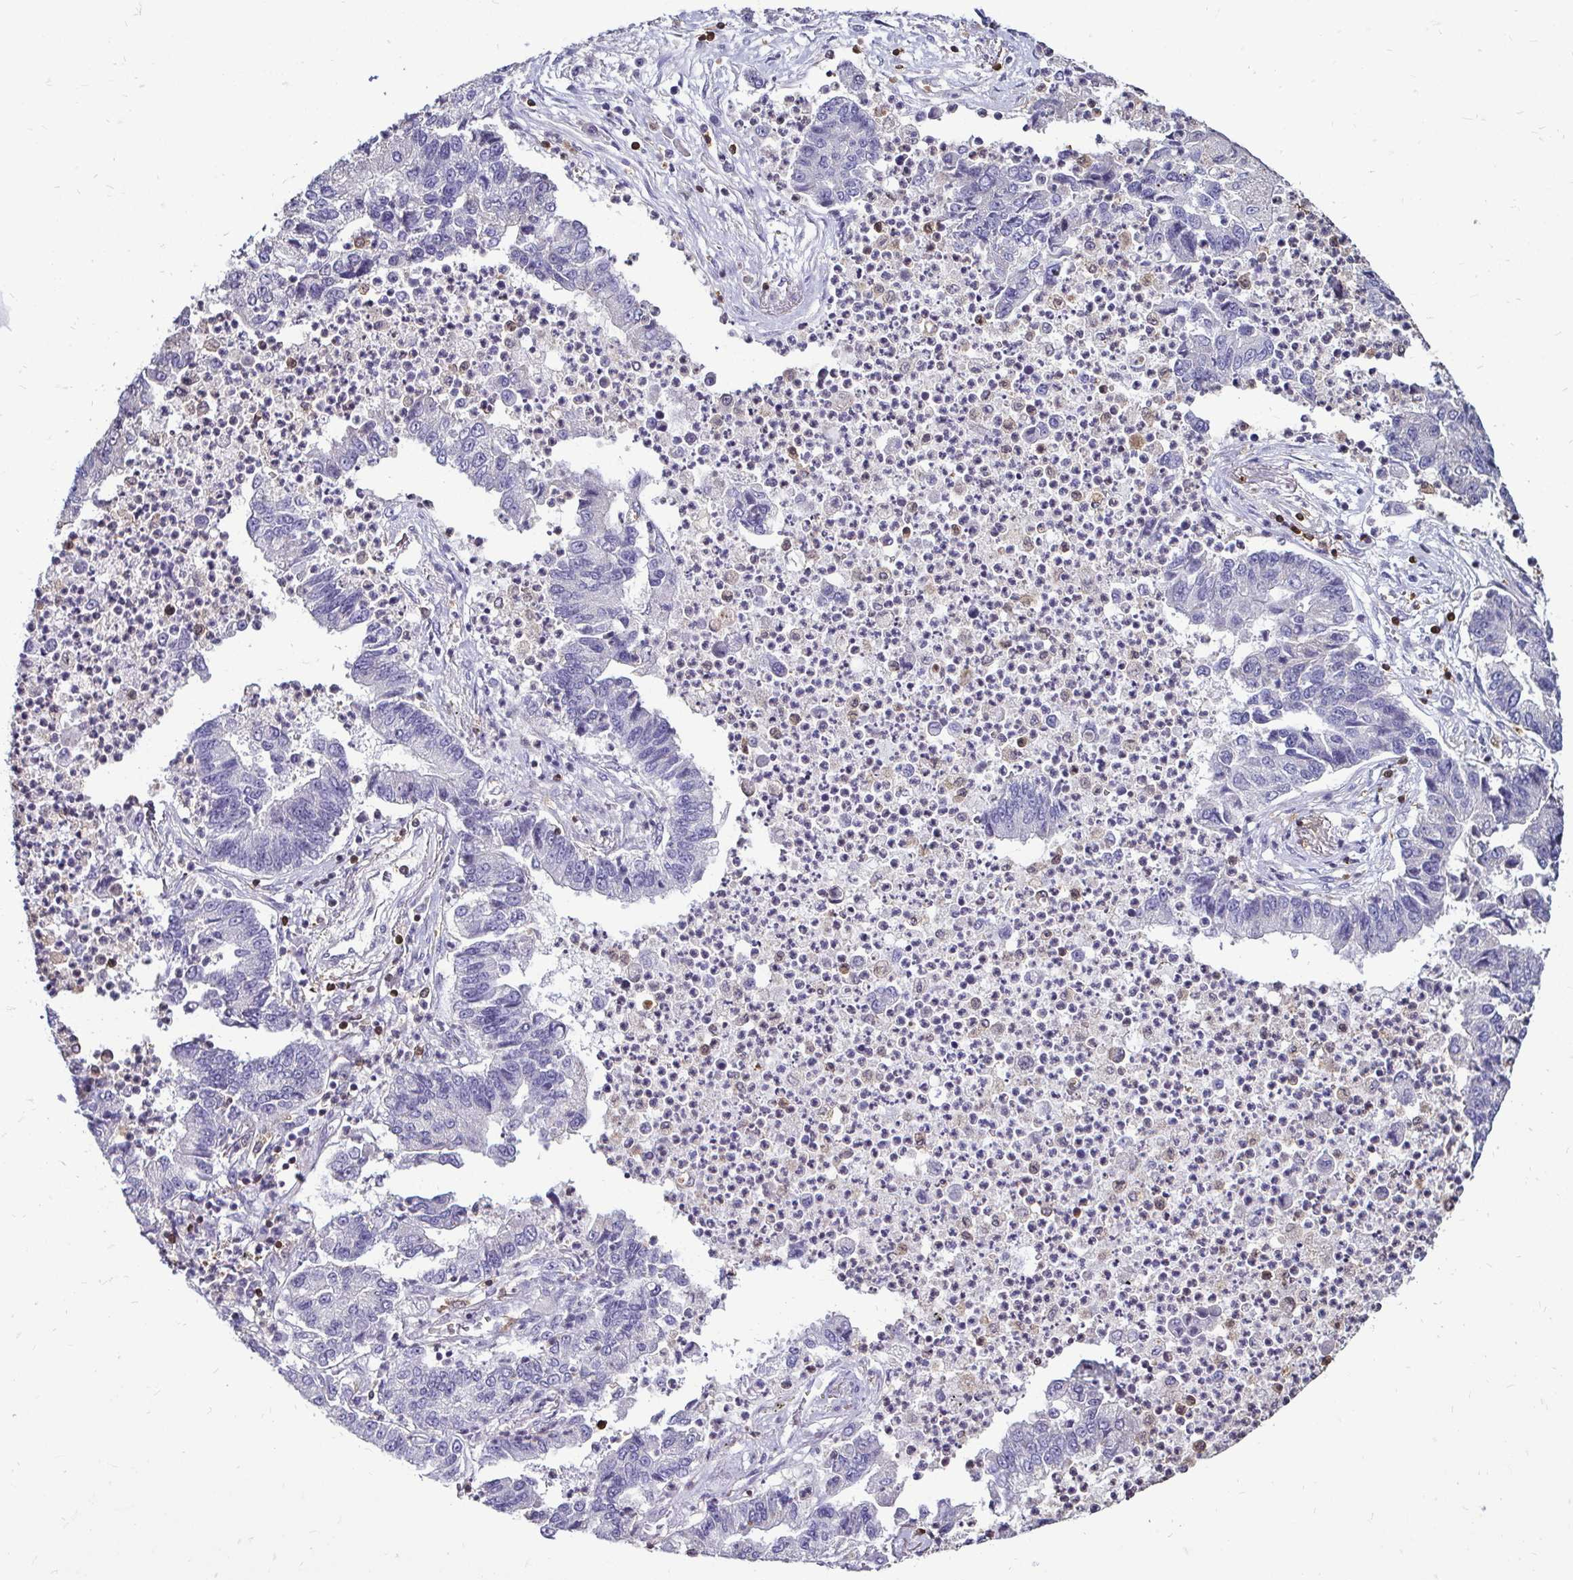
{"staining": {"intensity": "negative", "quantity": "none", "location": "none"}, "tissue": "lung cancer", "cell_type": "Tumor cells", "image_type": "cancer", "snomed": [{"axis": "morphology", "description": "Adenocarcinoma, NOS"}, {"axis": "topography", "description": "Lung"}], "caption": "An immunohistochemistry (IHC) micrograph of adenocarcinoma (lung) is shown. There is no staining in tumor cells of adenocarcinoma (lung).", "gene": "ZFP1", "patient": {"sex": "female", "age": 57}}